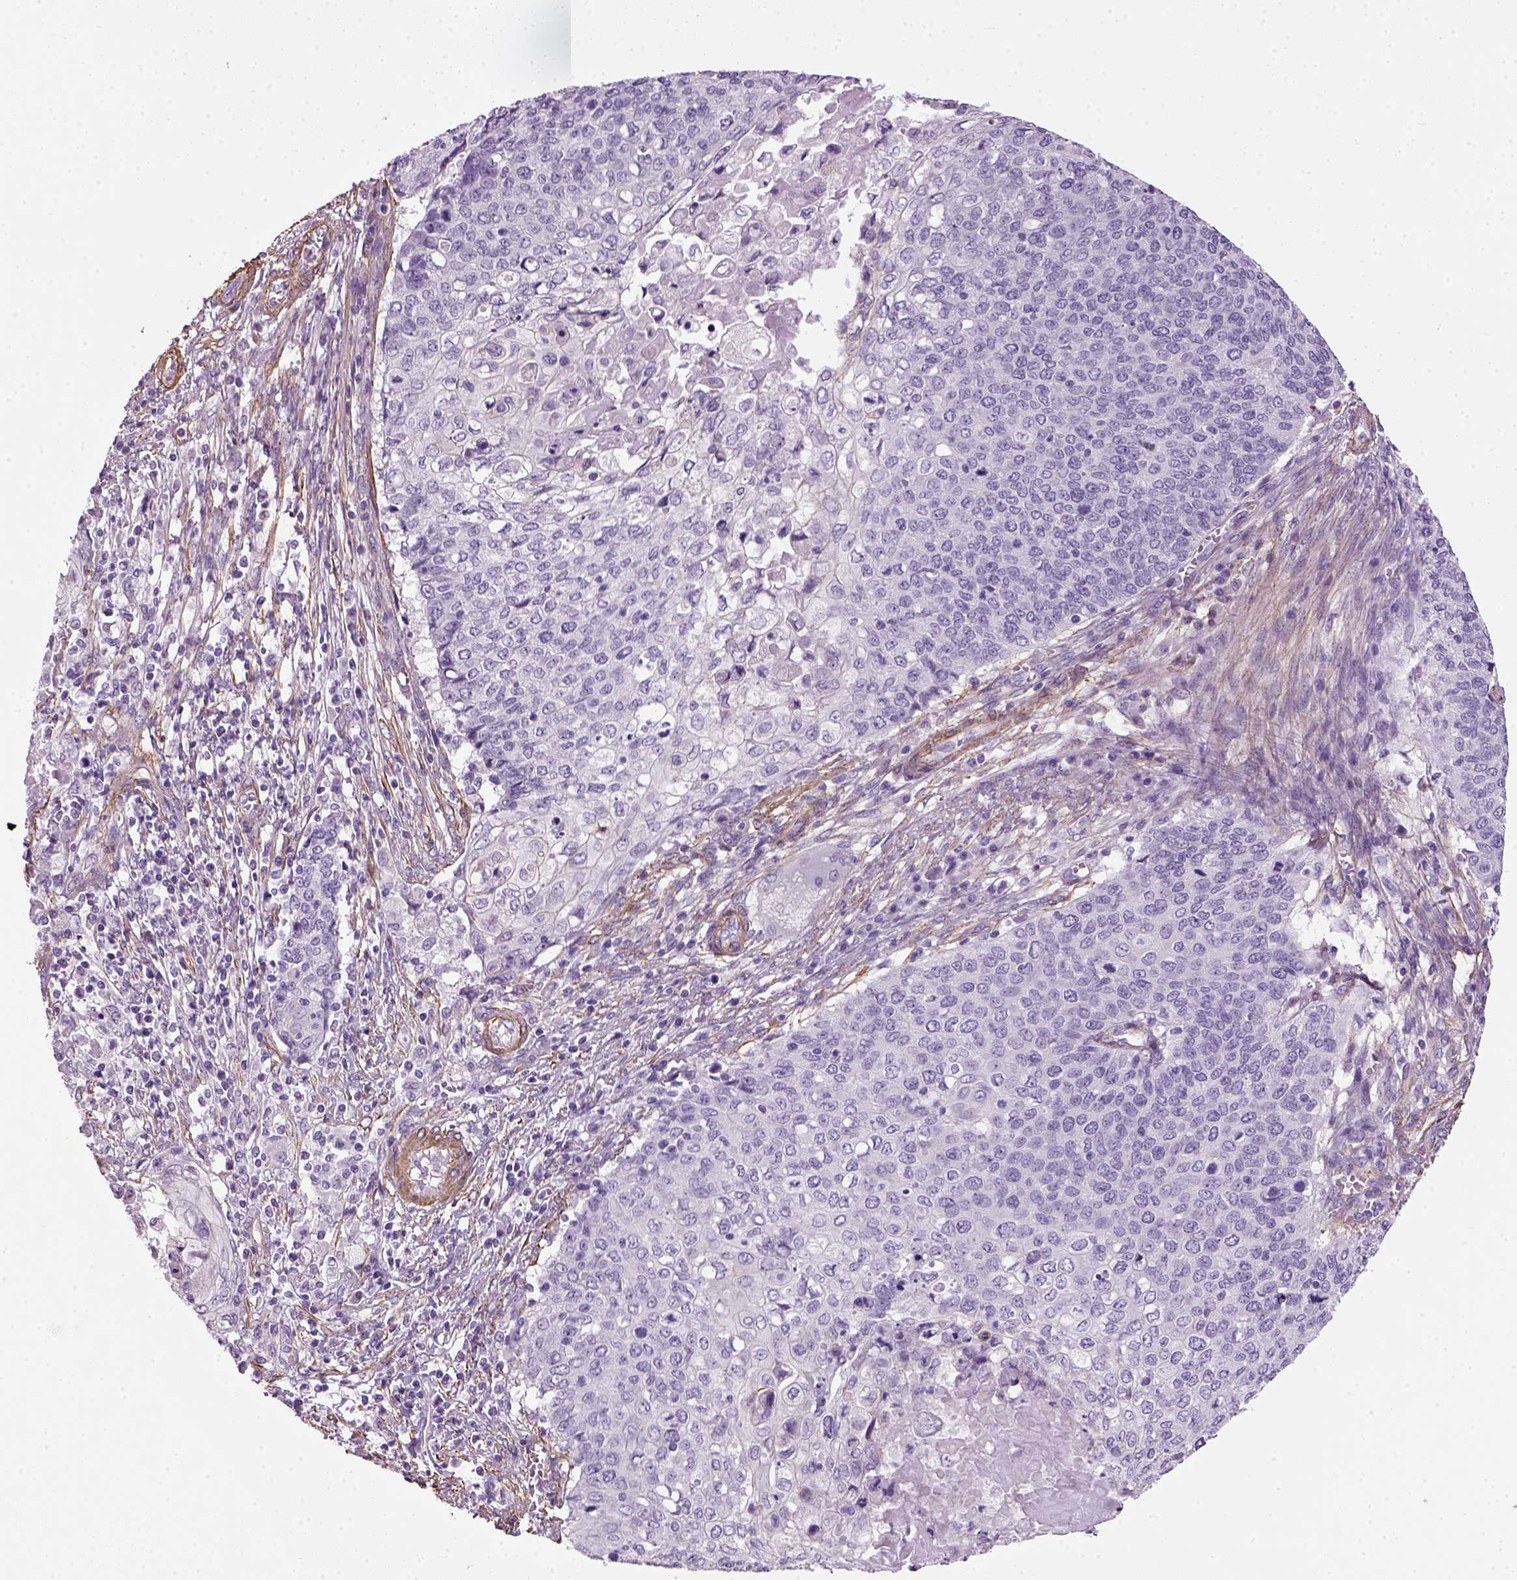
{"staining": {"intensity": "negative", "quantity": "none", "location": "none"}, "tissue": "cervical cancer", "cell_type": "Tumor cells", "image_type": "cancer", "snomed": [{"axis": "morphology", "description": "Squamous cell carcinoma, NOS"}, {"axis": "topography", "description": "Cervix"}], "caption": "Cervical cancer (squamous cell carcinoma) was stained to show a protein in brown. There is no significant staining in tumor cells.", "gene": "FAM161A", "patient": {"sex": "female", "age": 39}}